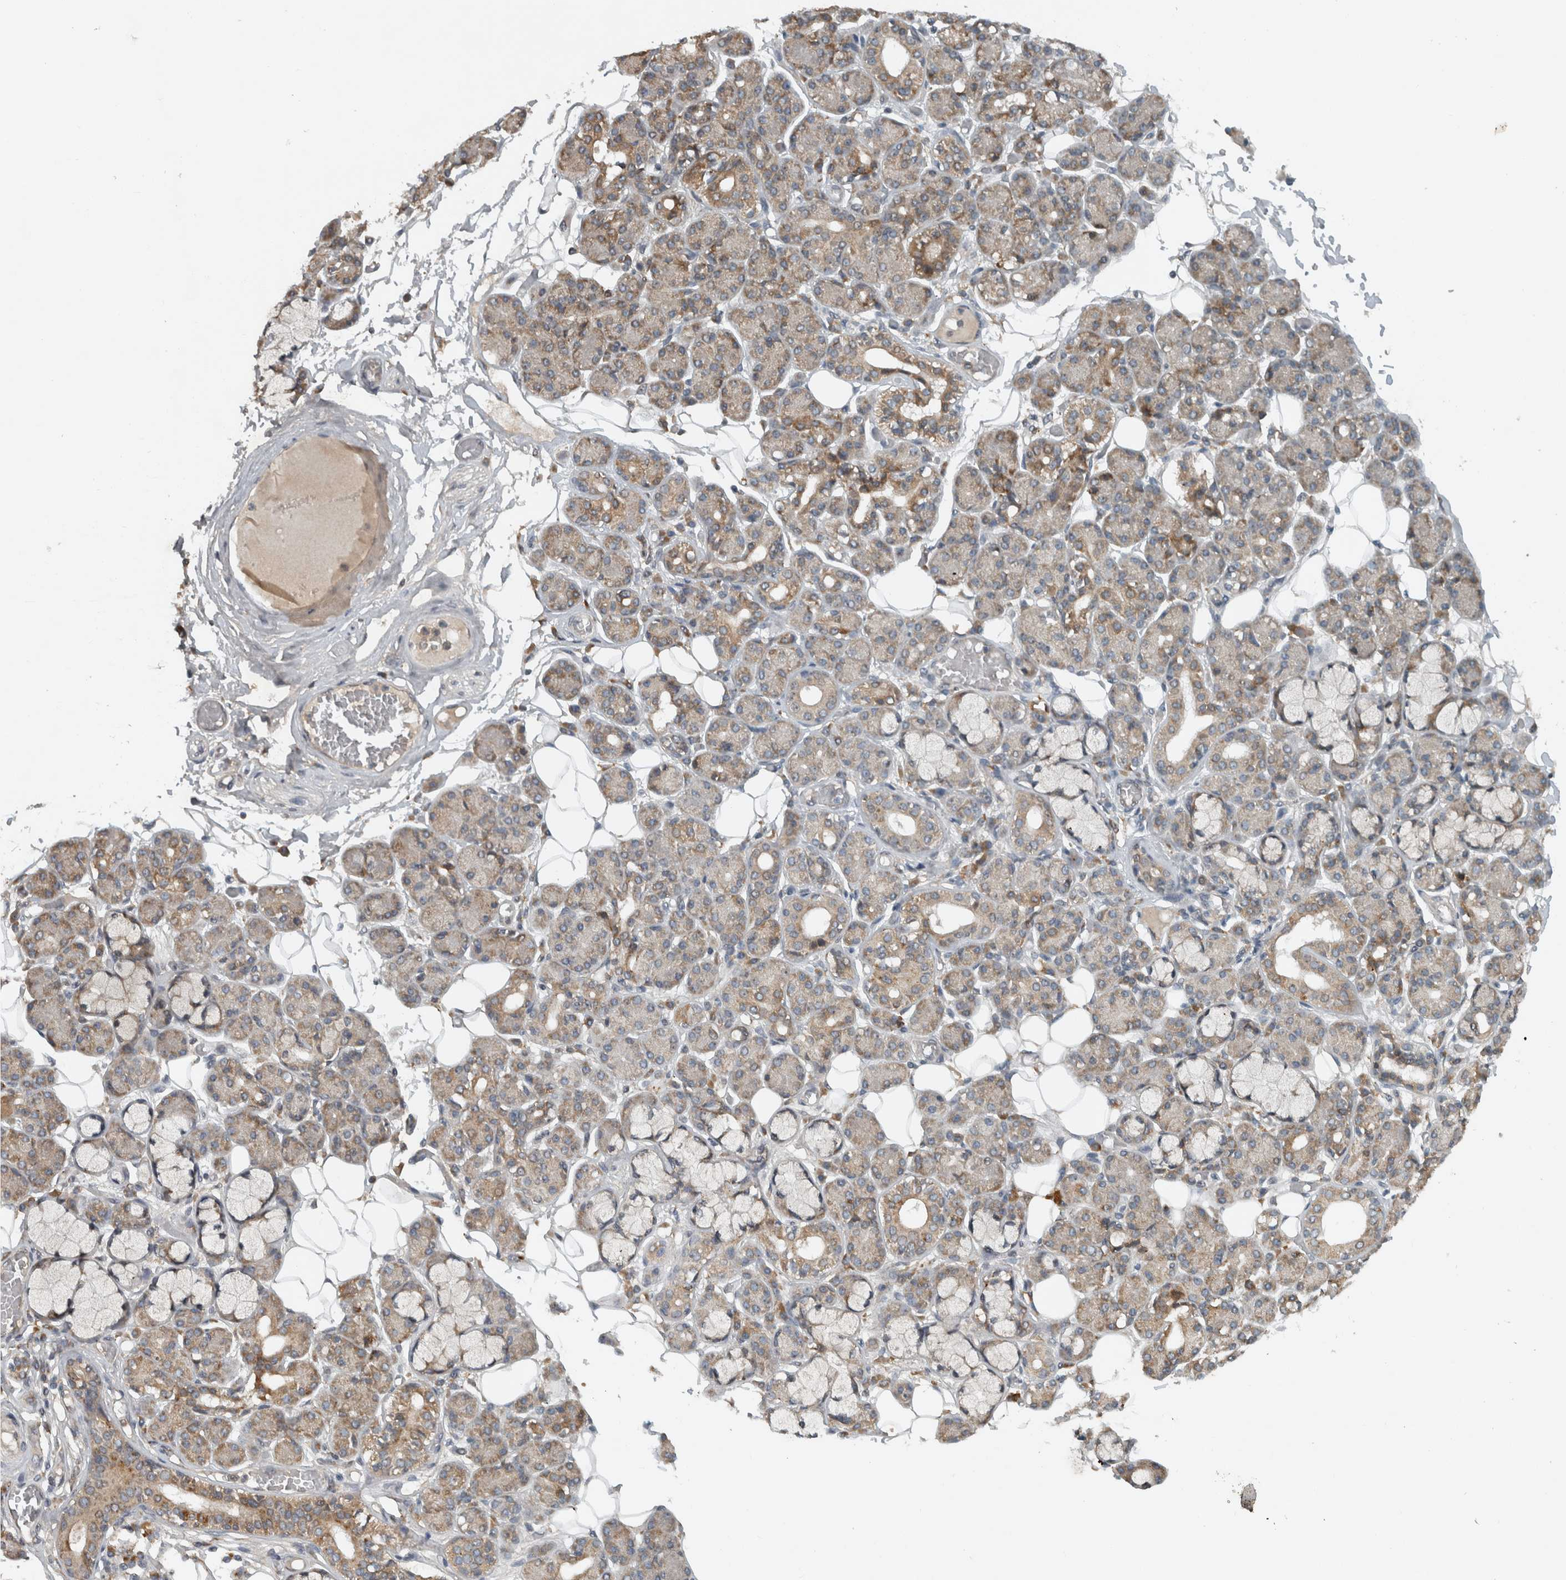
{"staining": {"intensity": "moderate", "quantity": "25%-75%", "location": "cytoplasmic/membranous"}, "tissue": "salivary gland", "cell_type": "Glandular cells", "image_type": "normal", "snomed": [{"axis": "morphology", "description": "Normal tissue, NOS"}, {"axis": "topography", "description": "Salivary gland"}], "caption": "A brown stain labels moderate cytoplasmic/membranous expression of a protein in glandular cells of benign human salivary gland.", "gene": "GPR137B", "patient": {"sex": "male", "age": 63}}